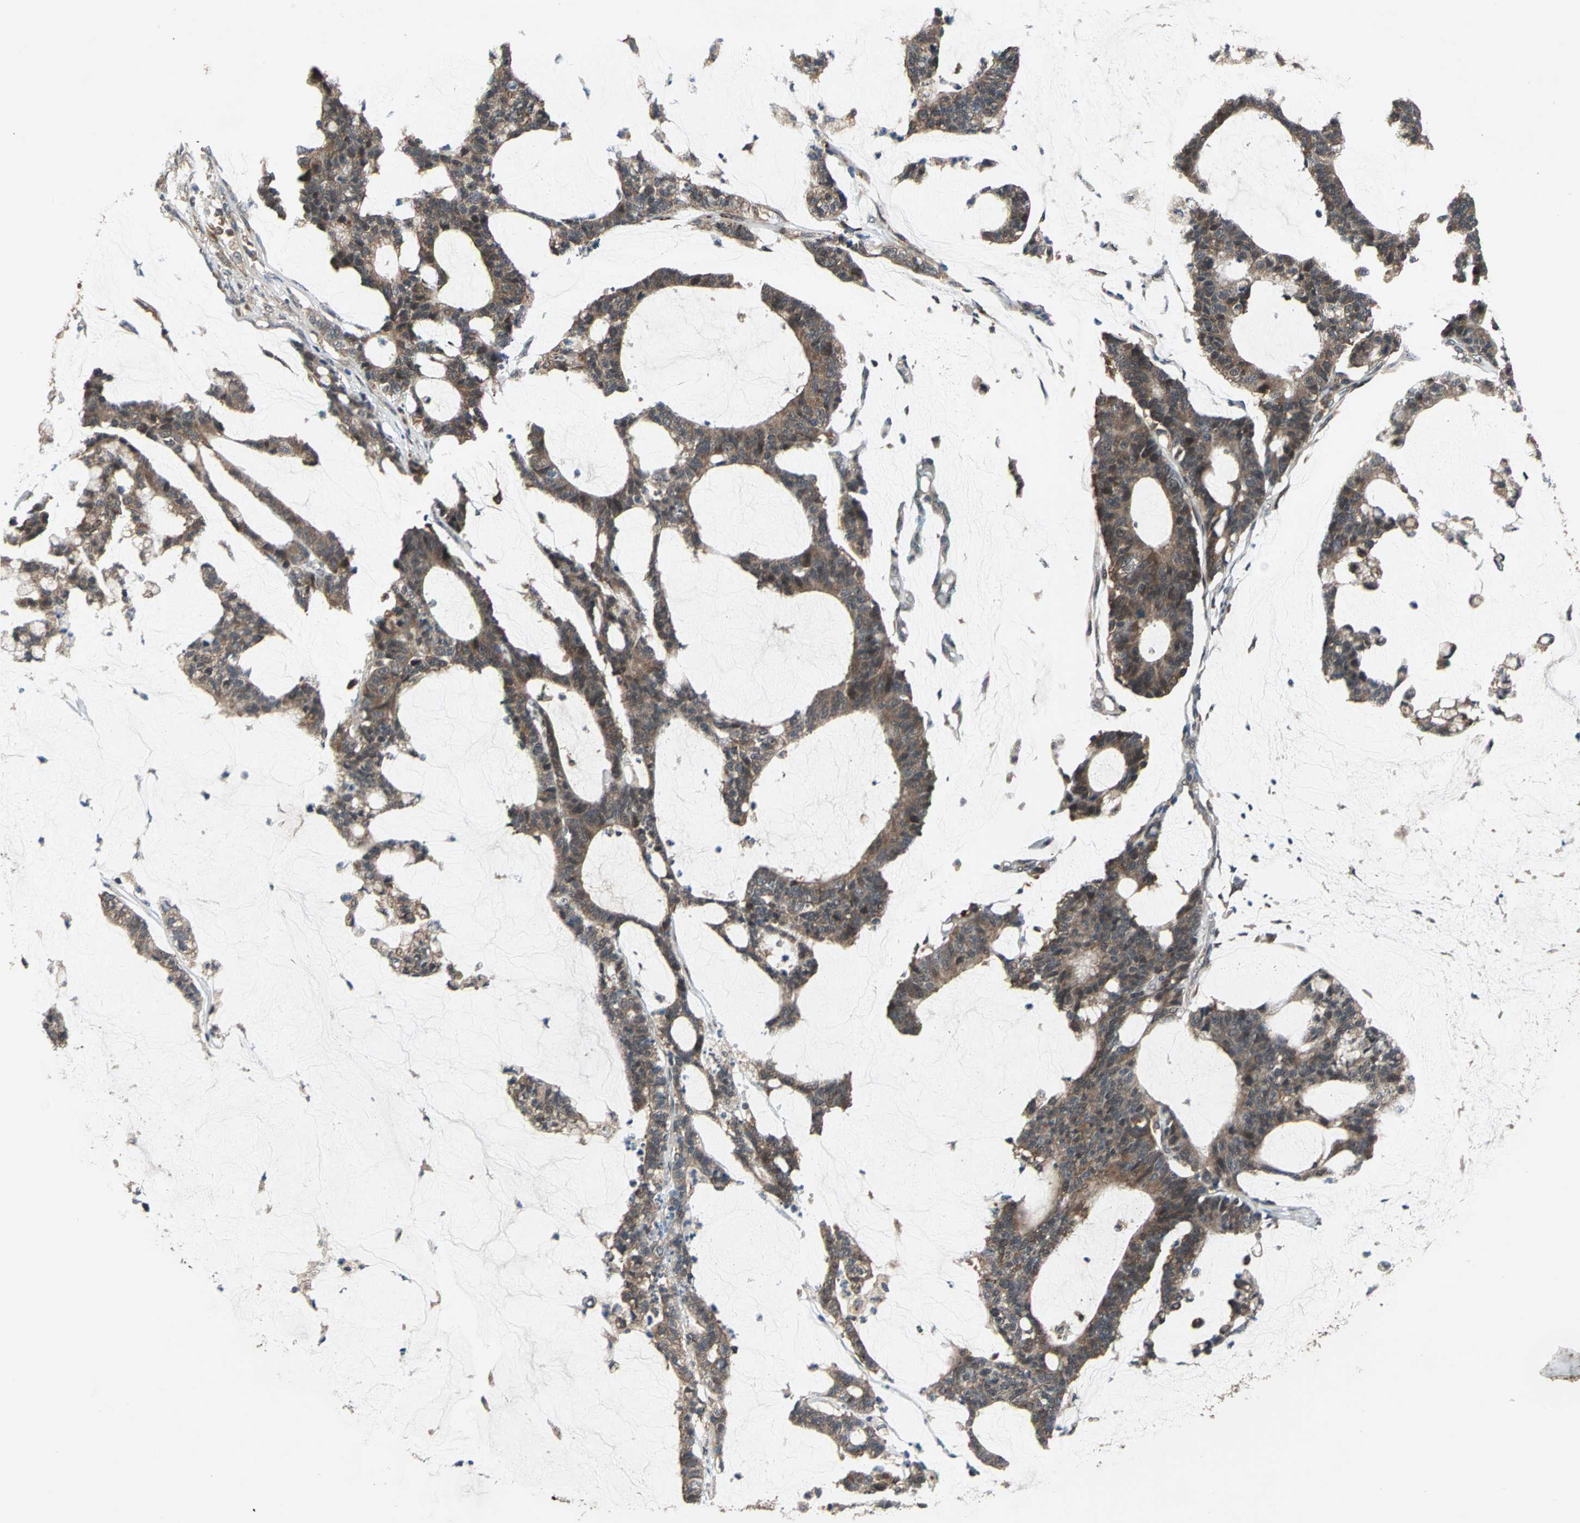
{"staining": {"intensity": "moderate", "quantity": ">75%", "location": "cytoplasmic/membranous"}, "tissue": "colorectal cancer", "cell_type": "Tumor cells", "image_type": "cancer", "snomed": [{"axis": "morphology", "description": "Adenocarcinoma, NOS"}, {"axis": "topography", "description": "Colon"}], "caption": "Moderate cytoplasmic/membranous positivity for a protein is appreciated in about >75% of tumor cells of adenocarcinoma (colorectal) using immunohistochemistry (IHC).", "gene": "NFKBIE", "patient": {"sex": "female", "age": 84}}